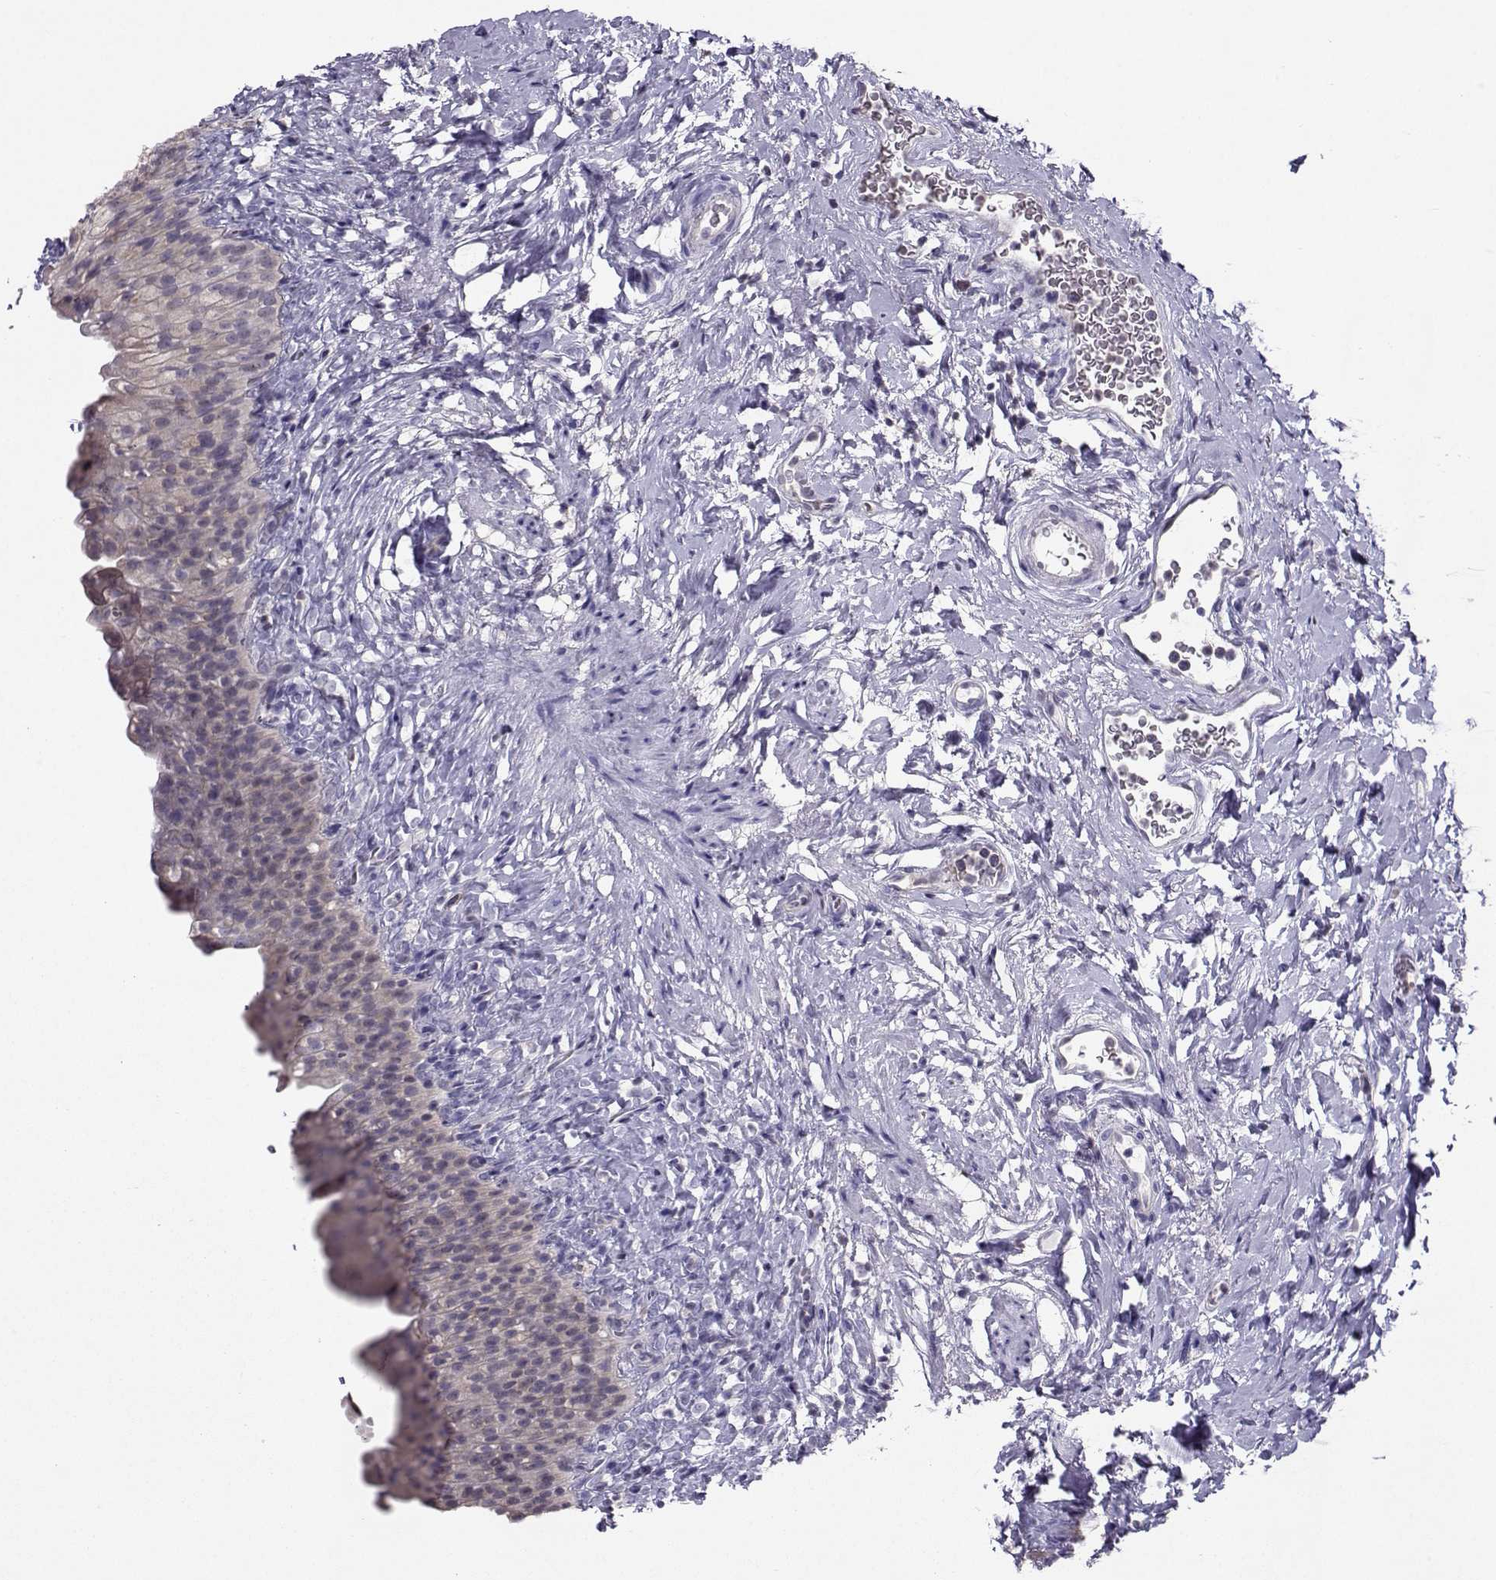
{"staining": {"intensity": "negative", "quantity": "none", "location": "none"}, "tissue": "urinary bladder", "cell_type": "Urothelial cells", "image_type": "normal", "snomed": [{"axis": "morphology", "description": "Normal tissue, NOS"}, {"axis": "topography", "description": "Urinary bladder"}], "caption": "An IHC histopathology image of normal urinary bladder is shown. There is no staining in urothelial cells of urinary bladder. Nuclei are stained in blue.", "gene": "PGK1", "patient": {"sex": "male", "age": 76}}